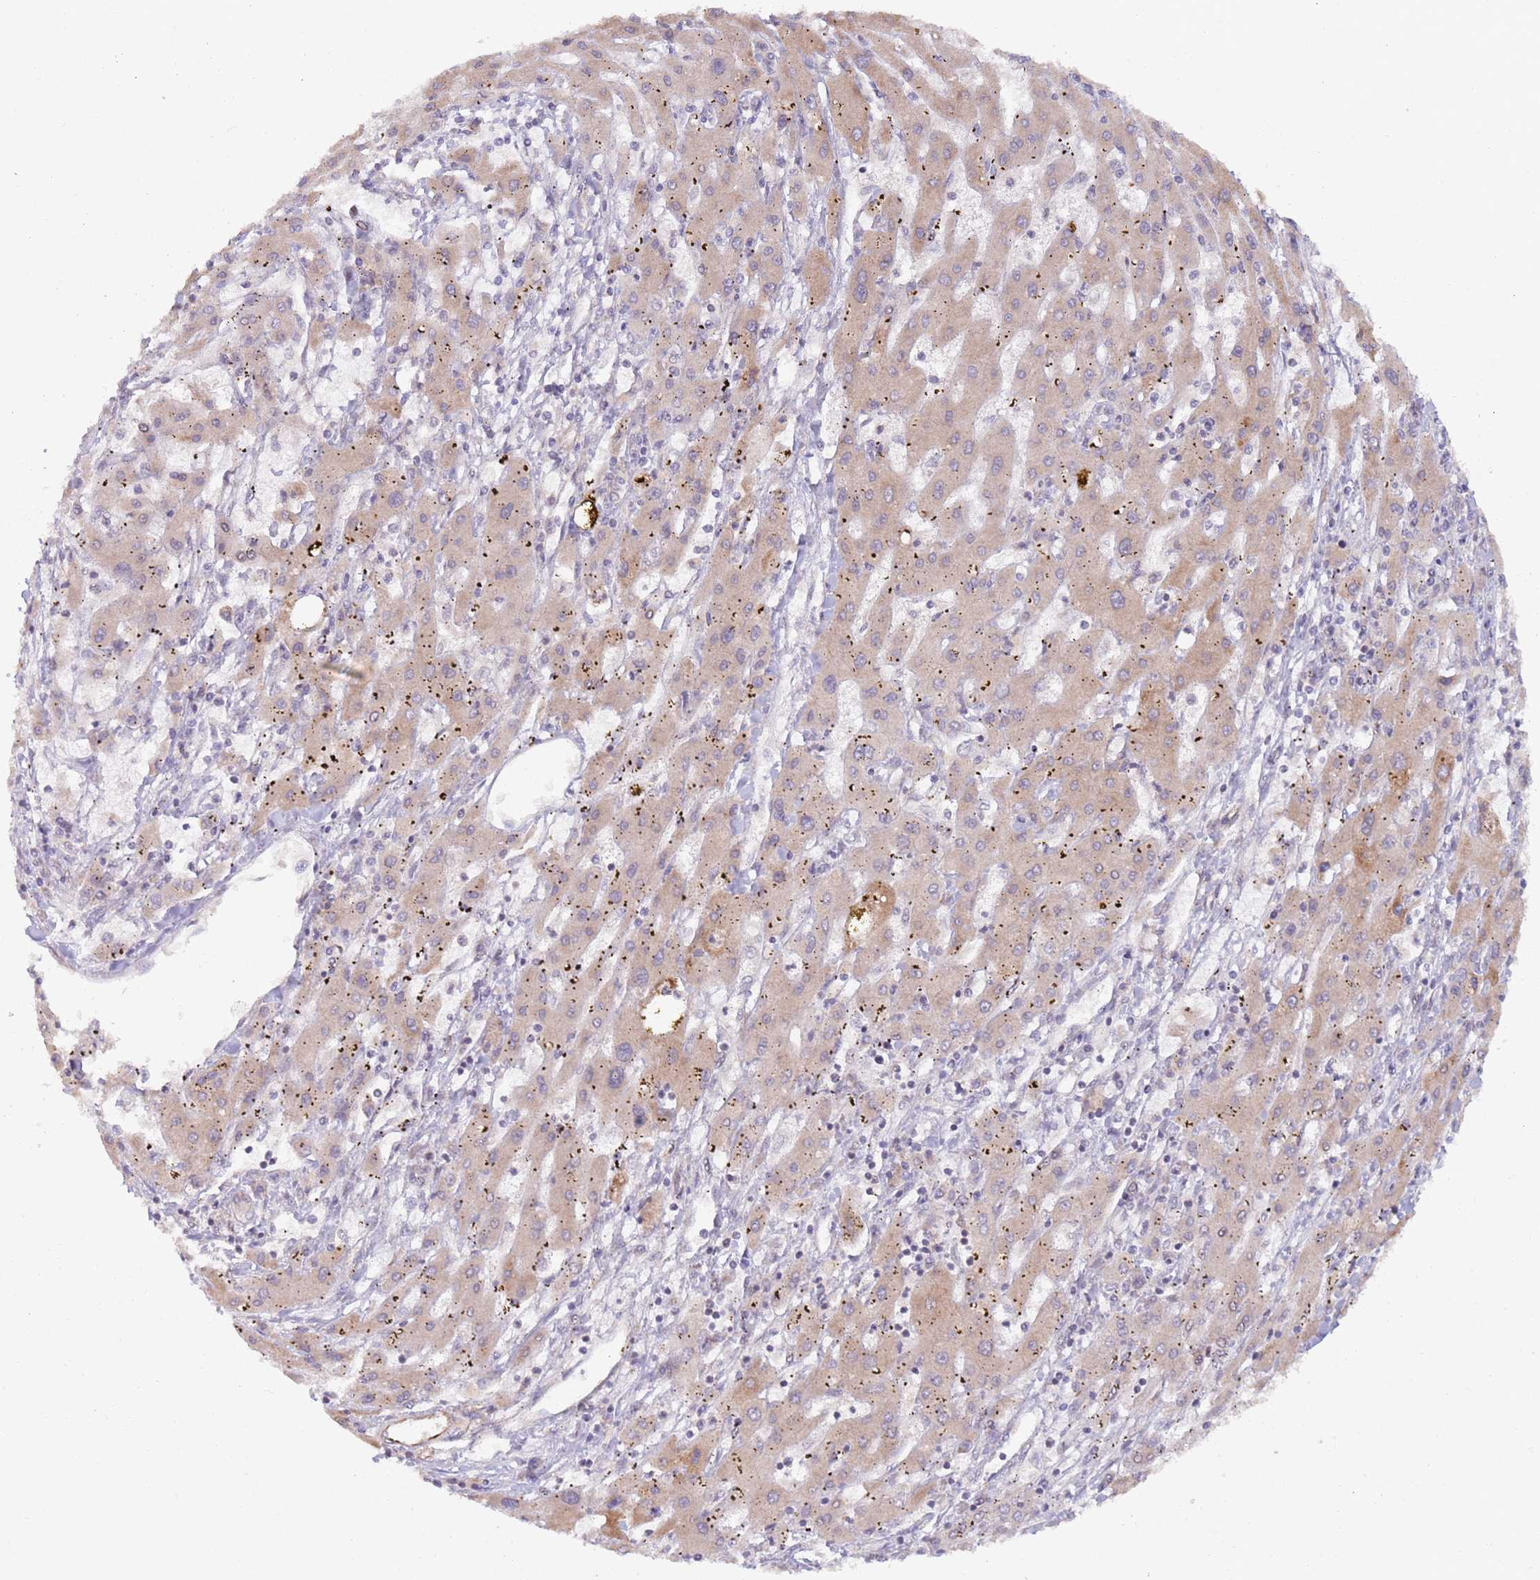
{"staining": {"intensity": "moderate", "quantity": "25%-75%", "location": "cytoplasmic/membranous"}, "tissue": "liver cancer", "cell_type": "Tumor cells", "image_type": "cancer", "snomed": [{"axis": "morphology", "description": "Carcinoma, Hepatocellular, NOS"}, {"axis": "topography", "description": "Liver"}], "caption": "IHC photomicrograph of neoplastic tissue: human liver hepatocellular carcinoma stained using immunohistochemistry (IHC) shows medium levels of moderate protein expression localized specifically in the cytoplasmic/membranous of tumor cells, appearing as a cytoplasmic/membranous brown color.", "gene": "CHD9", "patient": {"sex": "male", "age": 72}}